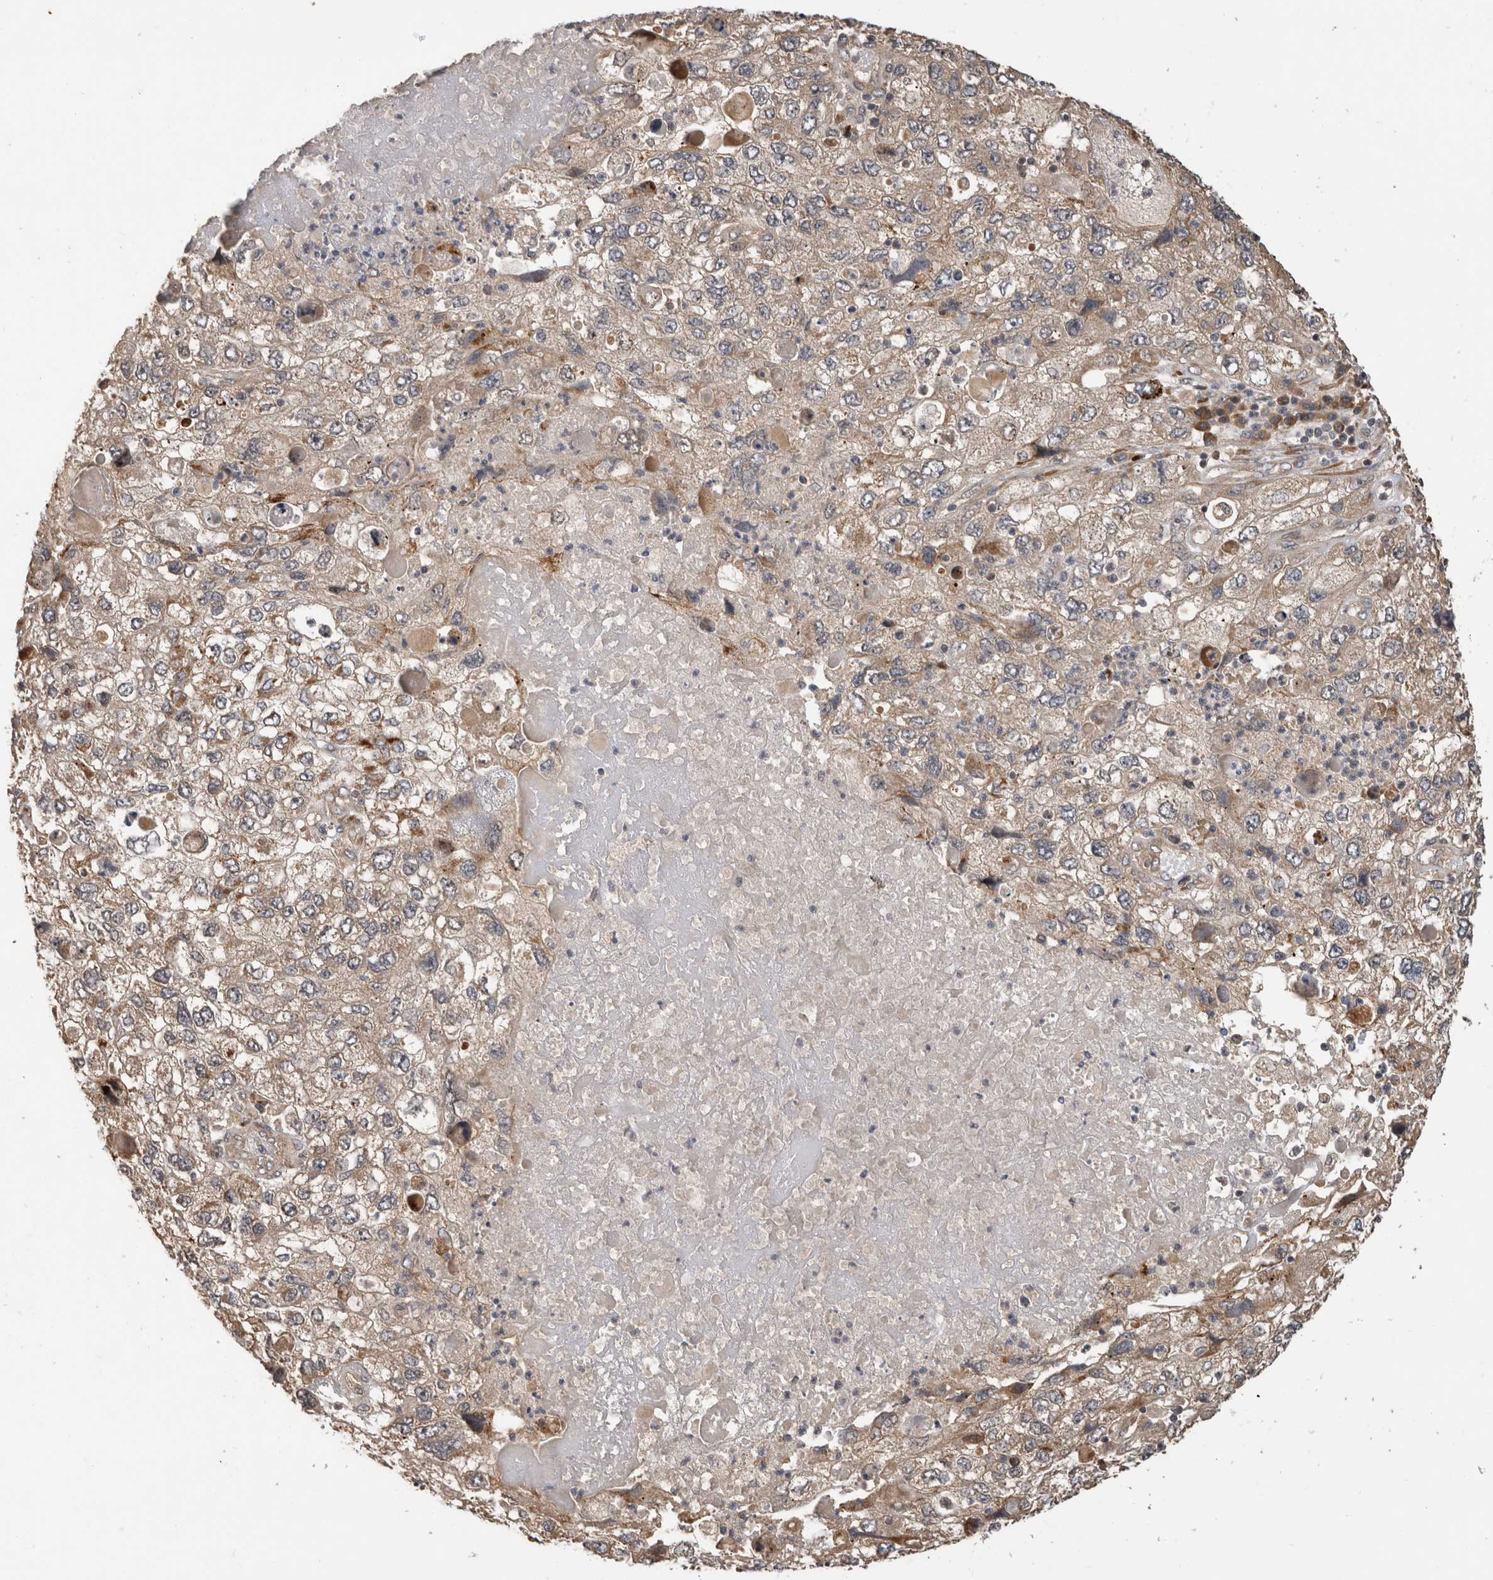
{"staining": {"intensity": "moderate", "quantity": "25%-75%", "location": "cytoplasmic/membranous"}, "tissue": "endometrial cancer", "cell_type": "Tumor cells", "image_type": "cancer", "snomed": [{"axis": "morphology", "description": "Adenocarcinoma, NOS"}, {"axis": "topography", "description": "Endometrium"}], "caption": "Tumor cells exhibit medium levels of moderate cytoplasmic/membranous expression in approximately 25%-75% of cells in endometrial adenocarcinoma.", "gene": "PCDHB15", "patient": {"sex": "female", "age": 49}}